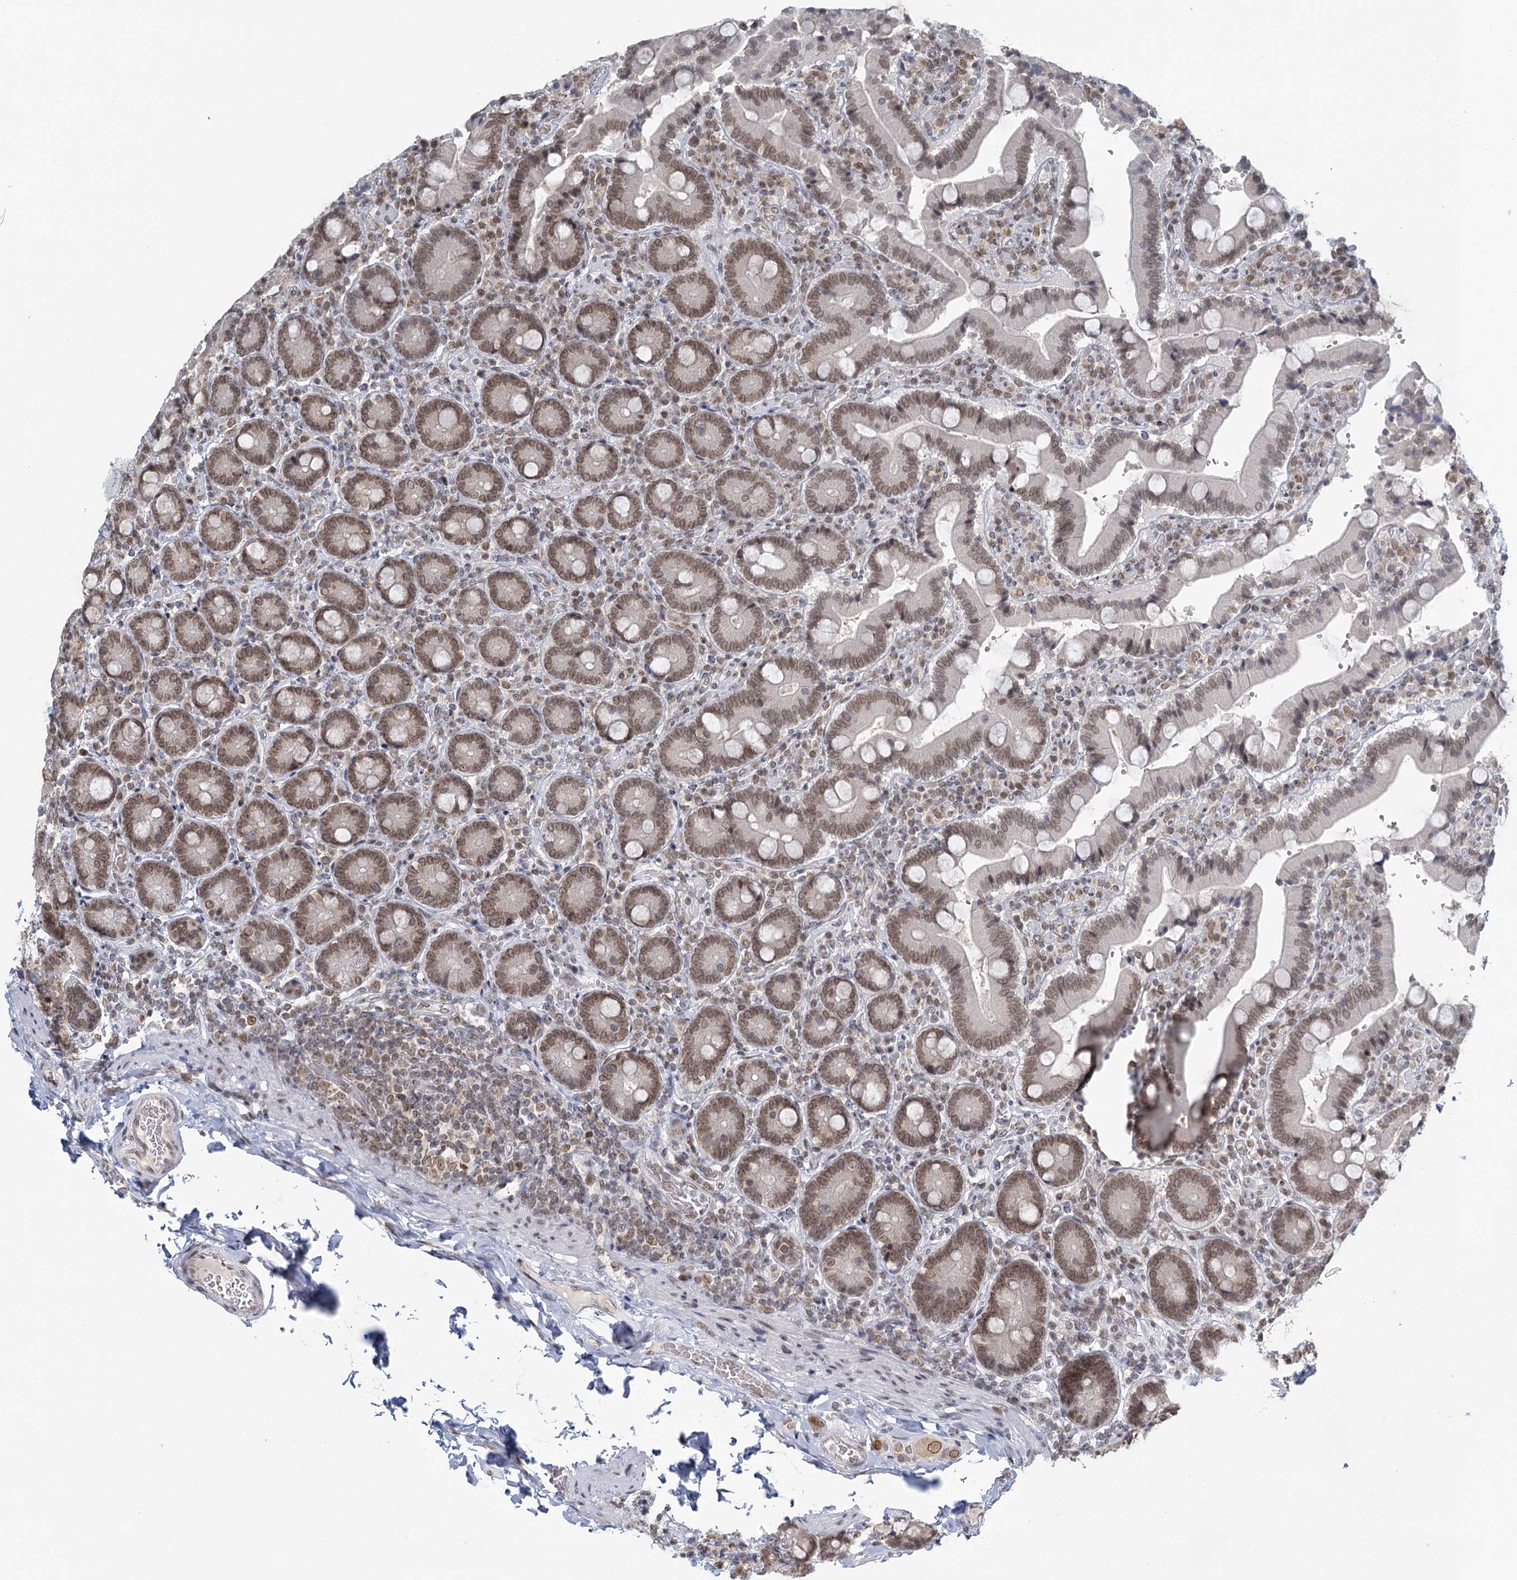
{"staining": {"intensity": "moderate", "quantity": ">75%", "location": "nuclear"}, "tissue": "duodenum", "cell_type": "Glandular cells", "image_type": "normal", "snomed": [{"axis": "morphology", "description": "Normal tissue, NOS"}, {"axis": "topography", "description": "Duodenum"}], "caption": "Immunohistochemistry (IHC) of benign human duodenum shows medium levels of moderate nuclear expression in approximately >75% of glandular cells.", "gene": "TREX1", "patient": {"sex": "female", "age": 62}}